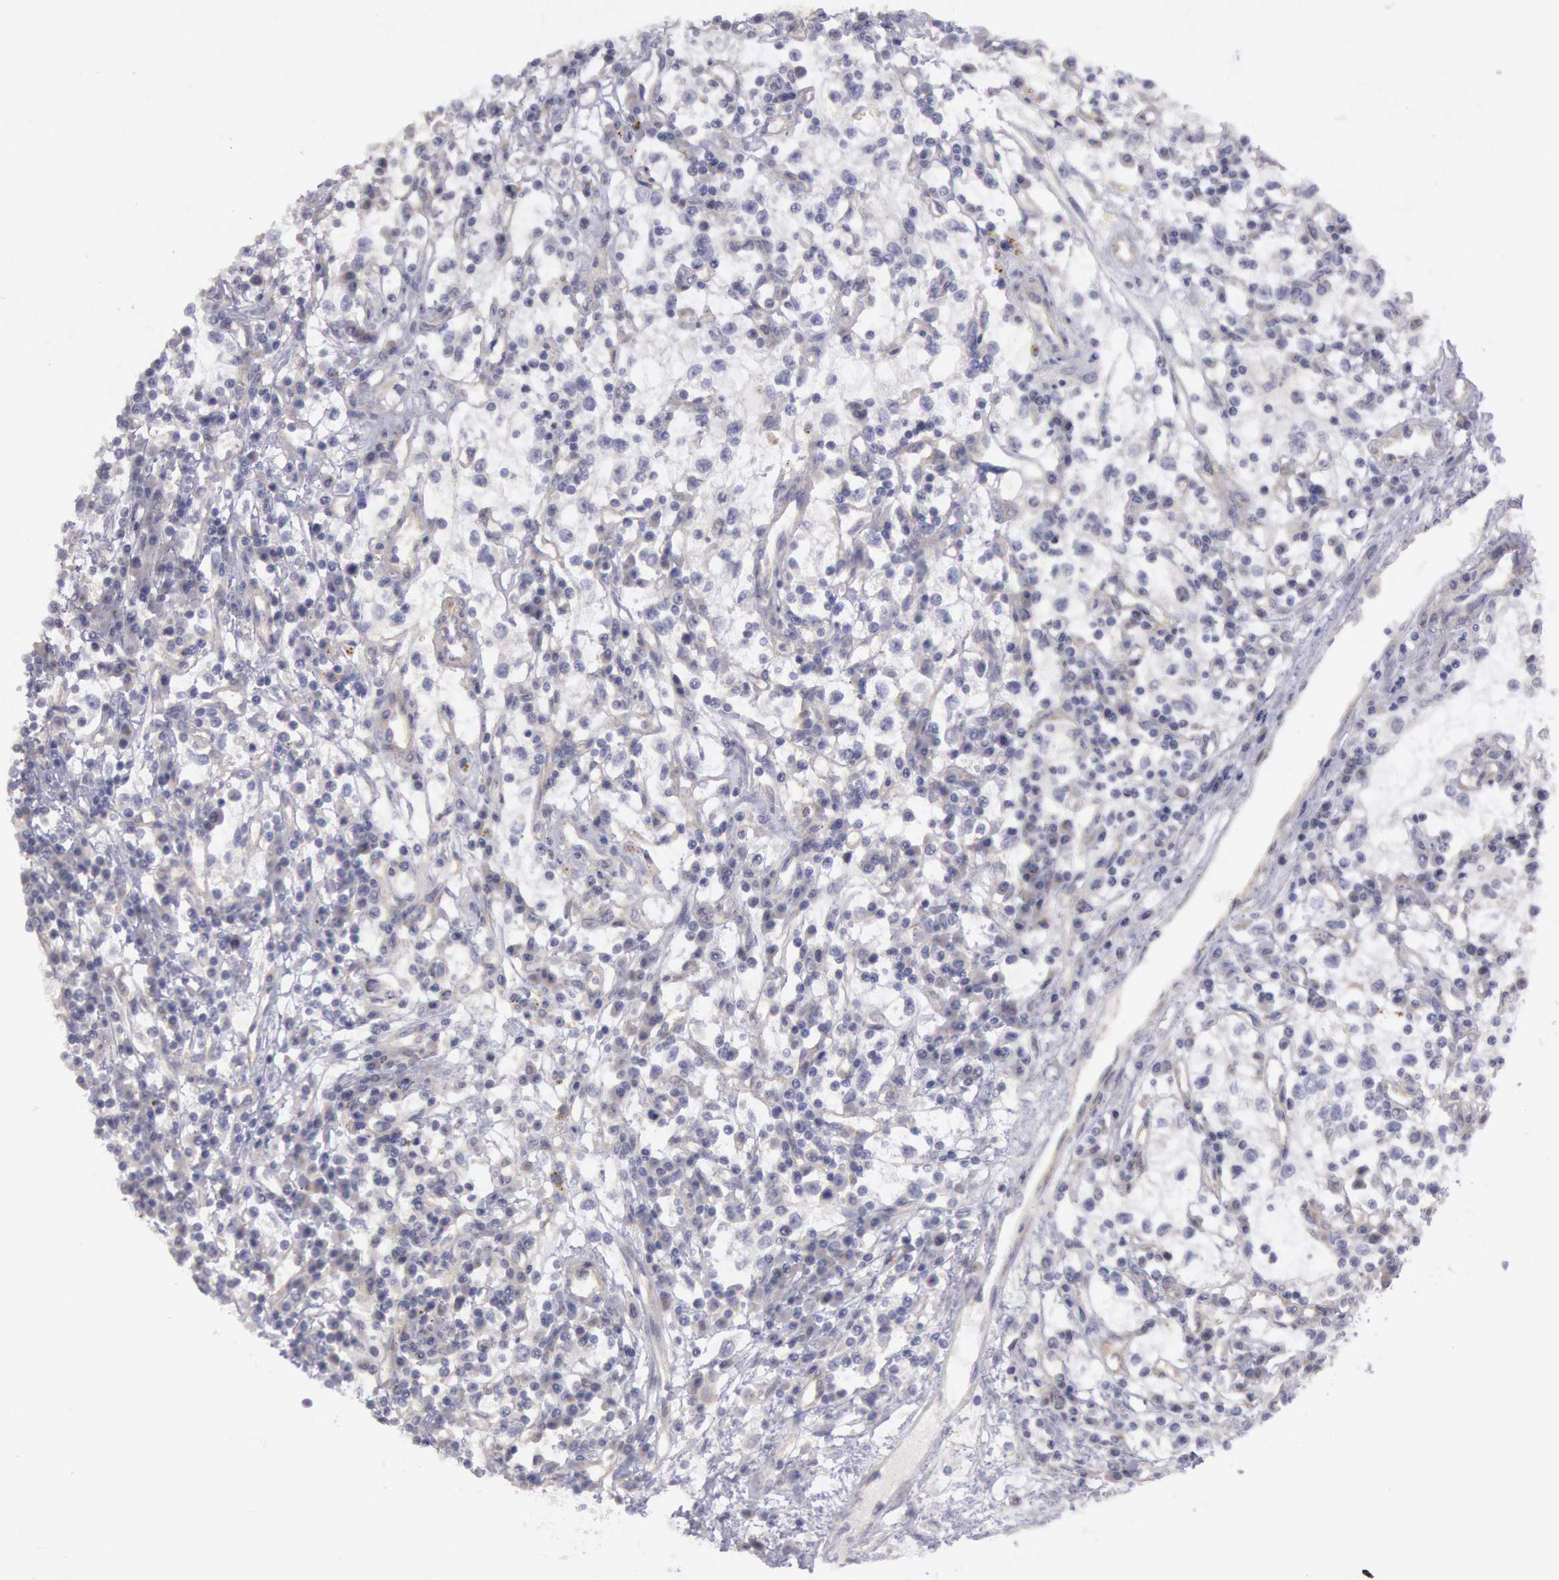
{"staining": {"intensity": "negative", "quantity": "none", "location": "none"}, "tissue": "renal cancer", "cell_type": "Tumor cells", "image_type": "cancer", "snomed": [{"axis": "morphology", "description": "Adenocarcinoma, NOS"}, {"axis": "topography", "description": "Kidney"}], "caption": "High magnification brightfield microscopy of renal cancer stained with DAB (brown) and counterstained with hematoxylin (blue): tumor cells show no significant staining.", "gene": "AMOTL1", "patient": {"sex": "male", "age": 82}}